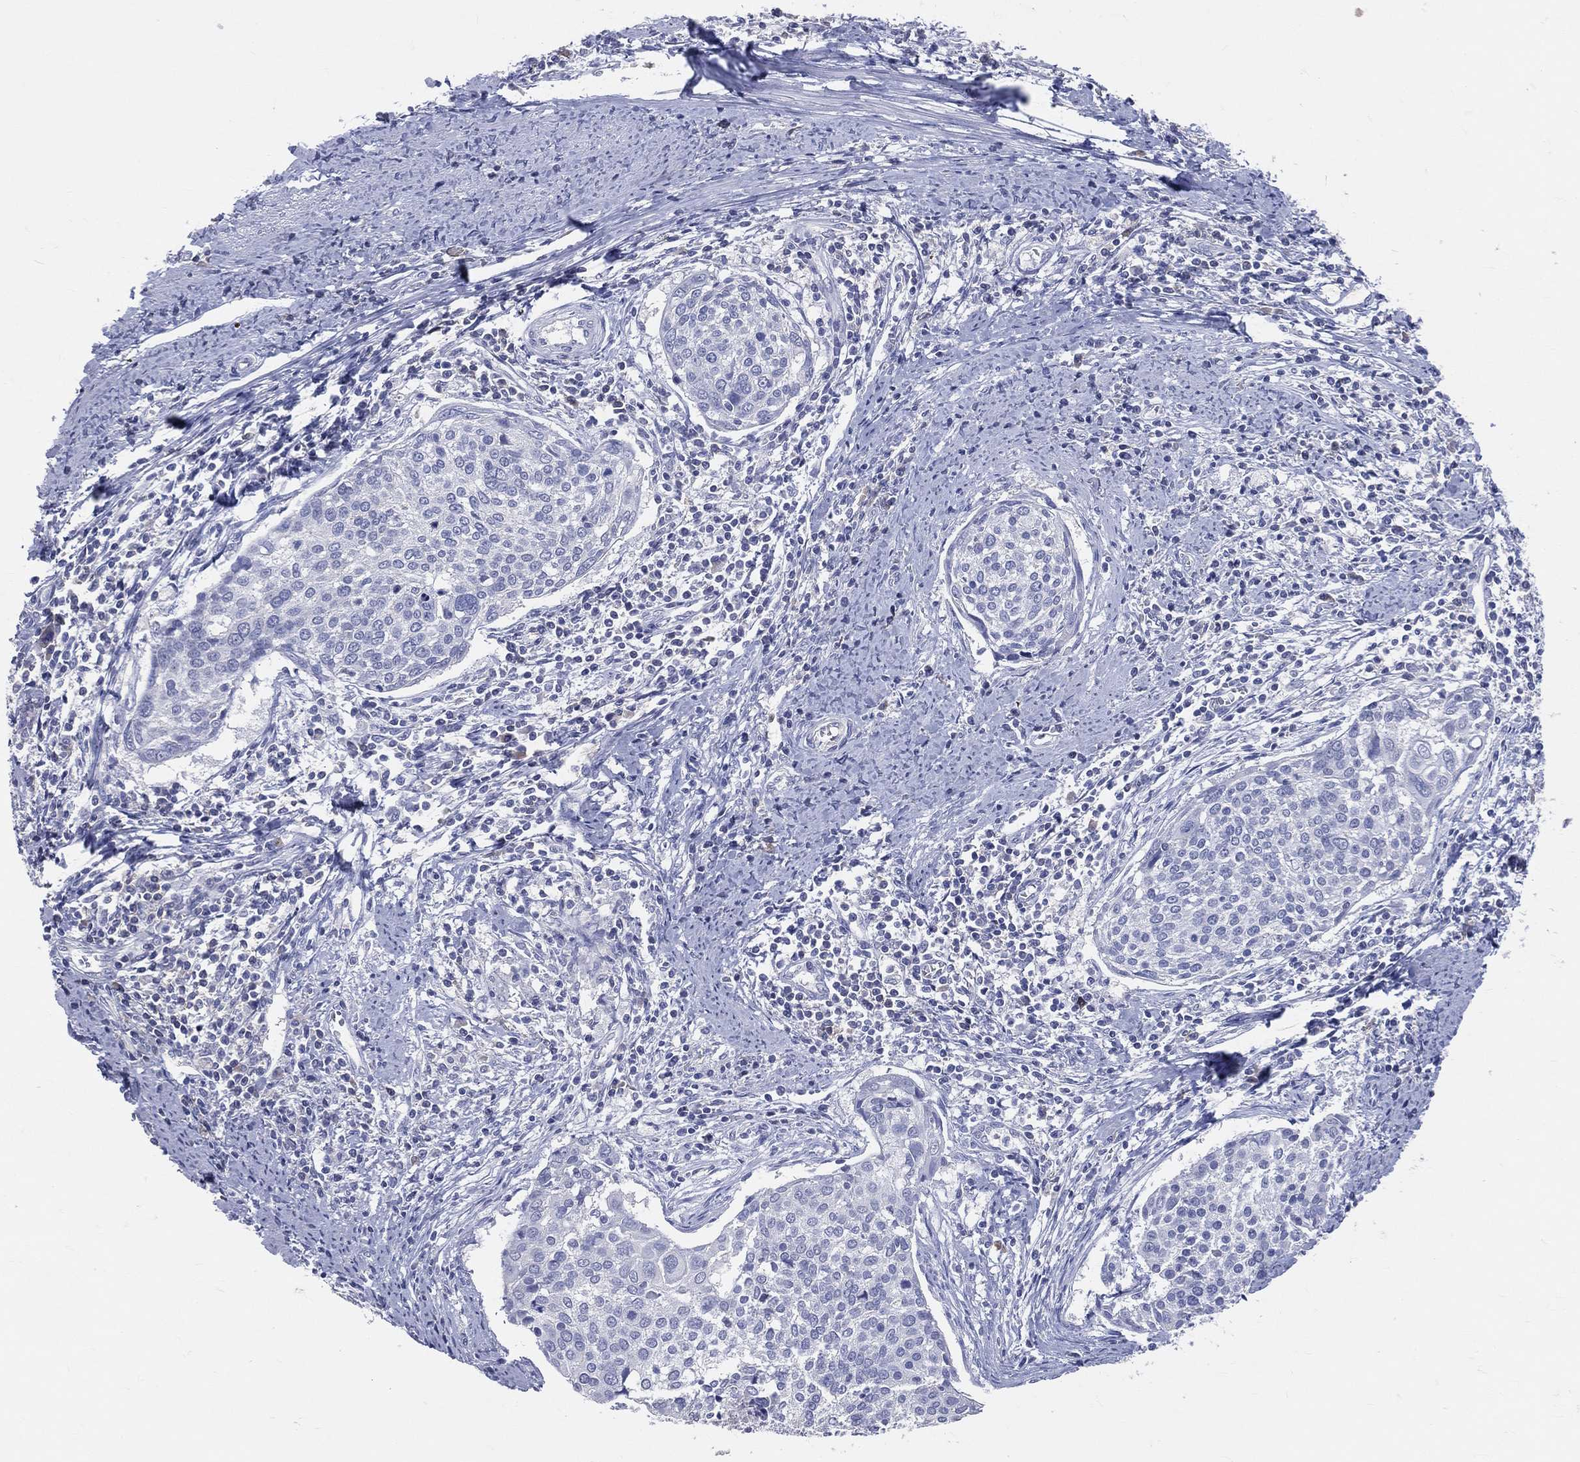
{"staining": {"intensity": "negative", "quantity": "none", "location": "none"}, "tissue": "cervical cancer", "cell_type": "Tumor cells", "image_type": "cancer", "snomed": [{"axis": "morphology", "description": "Squamous cell carcinoma, NOS"}, {"axis": "topography", "description": "Cervix"}], "caption": "This histopathology image is of cervical squamous cell carcinoma stained with immunohistochemistry to label a protein in brown with the nuclei are counter-stained blue. There is no staining in tumor cells. (DAB (3,3'-diaminobenzidine) immunohistochemistry (IHC), high magnification).", "gene": "LAT", "patient": {"sex": "female", "age": 39}}